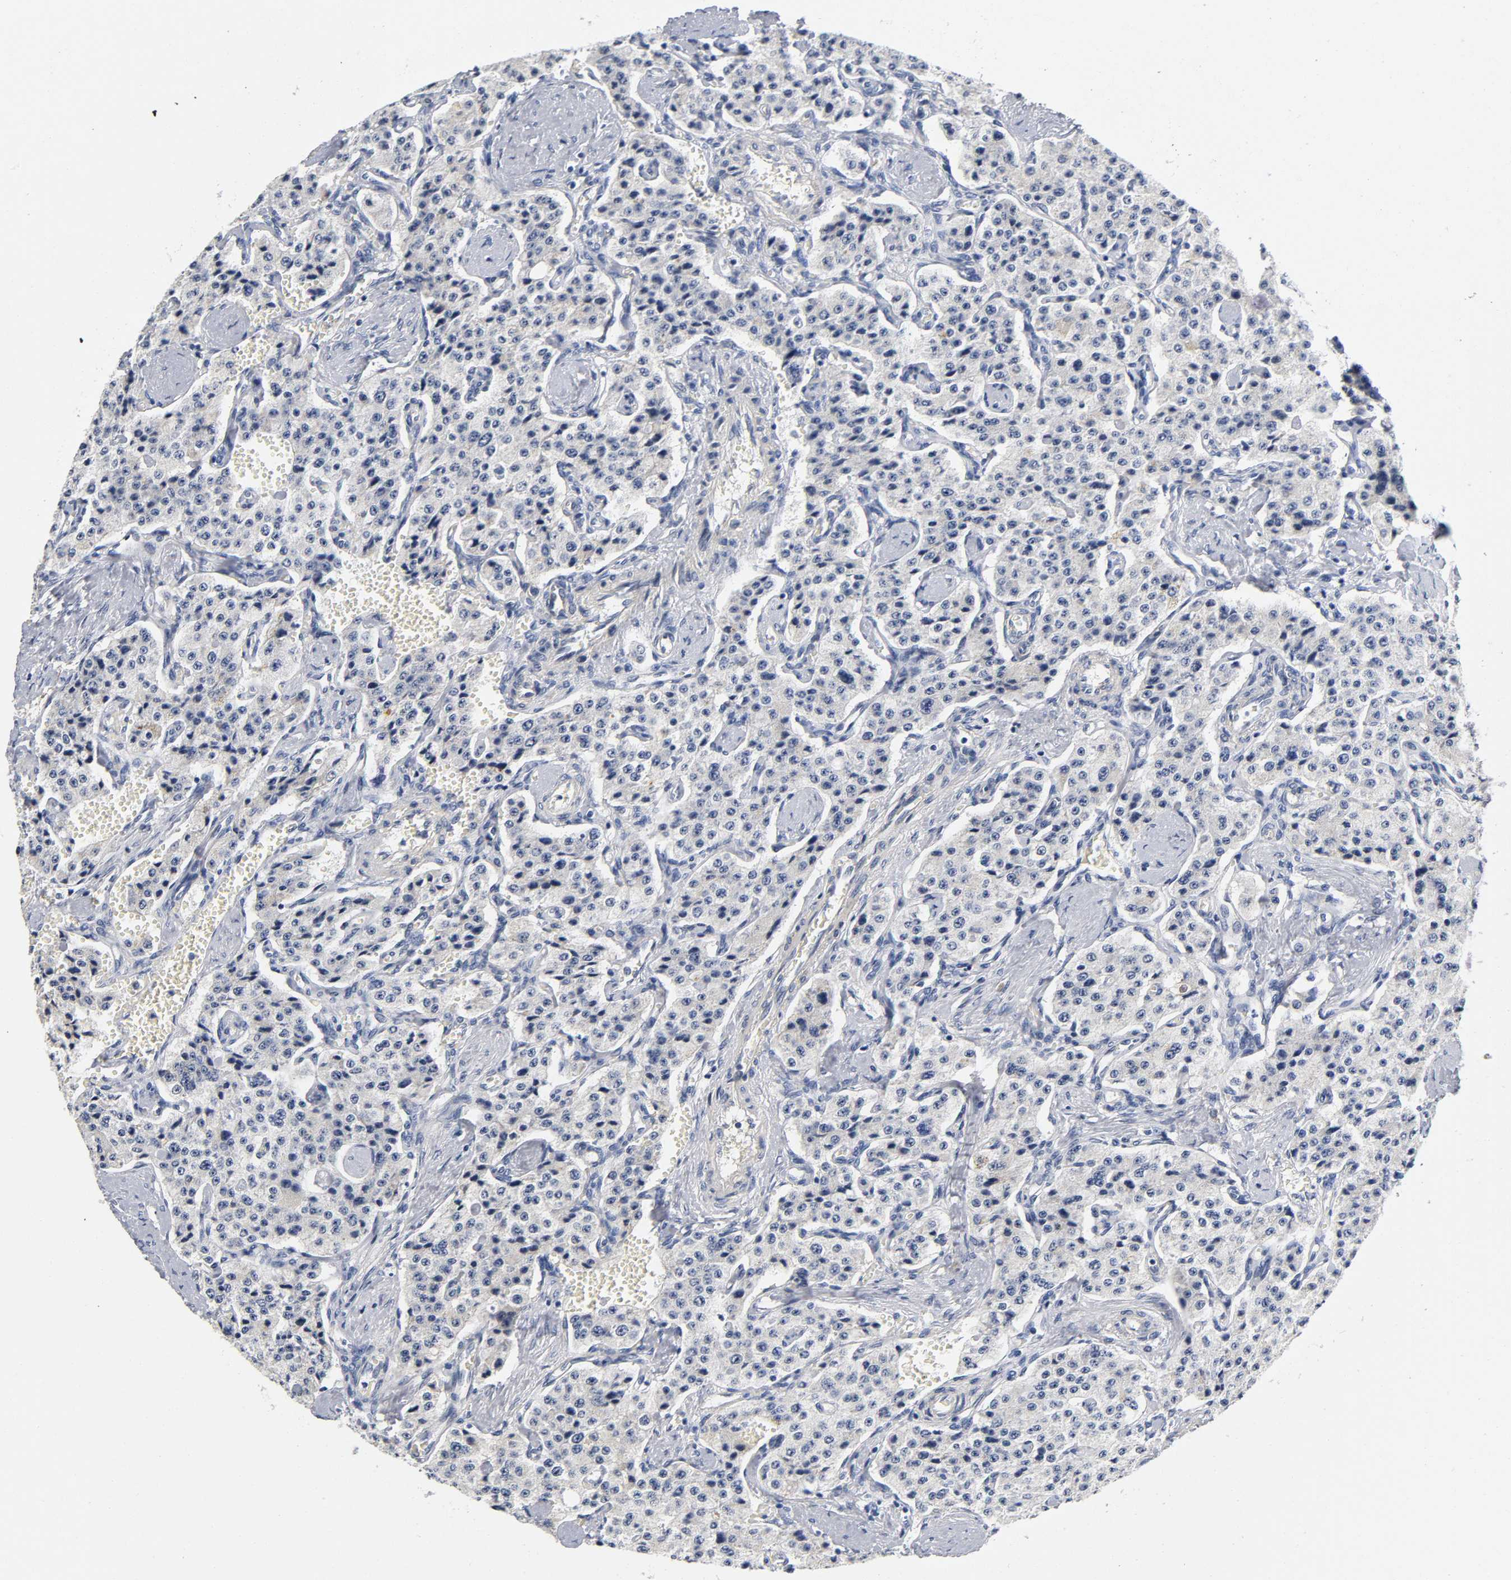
{"staining": {"intensity": "negative", "quantity": "none", "location": "none"}, "tissue": "carcinoid", "cell_type": "Tumor cells", "image_type": "cancer", "snomed": [{"axis": "morphology", "description": "Carcinoid, malignant, NOS"}, {"axis": "topography", "description": "Small intestine"}], "caption": "This is a histopathology image of immunohistochemistry staining of malignant carcinoid, which shows no positivity in tumor cells.", "gene": "TNC", "patient": {"sex": "male", "age": 52}}